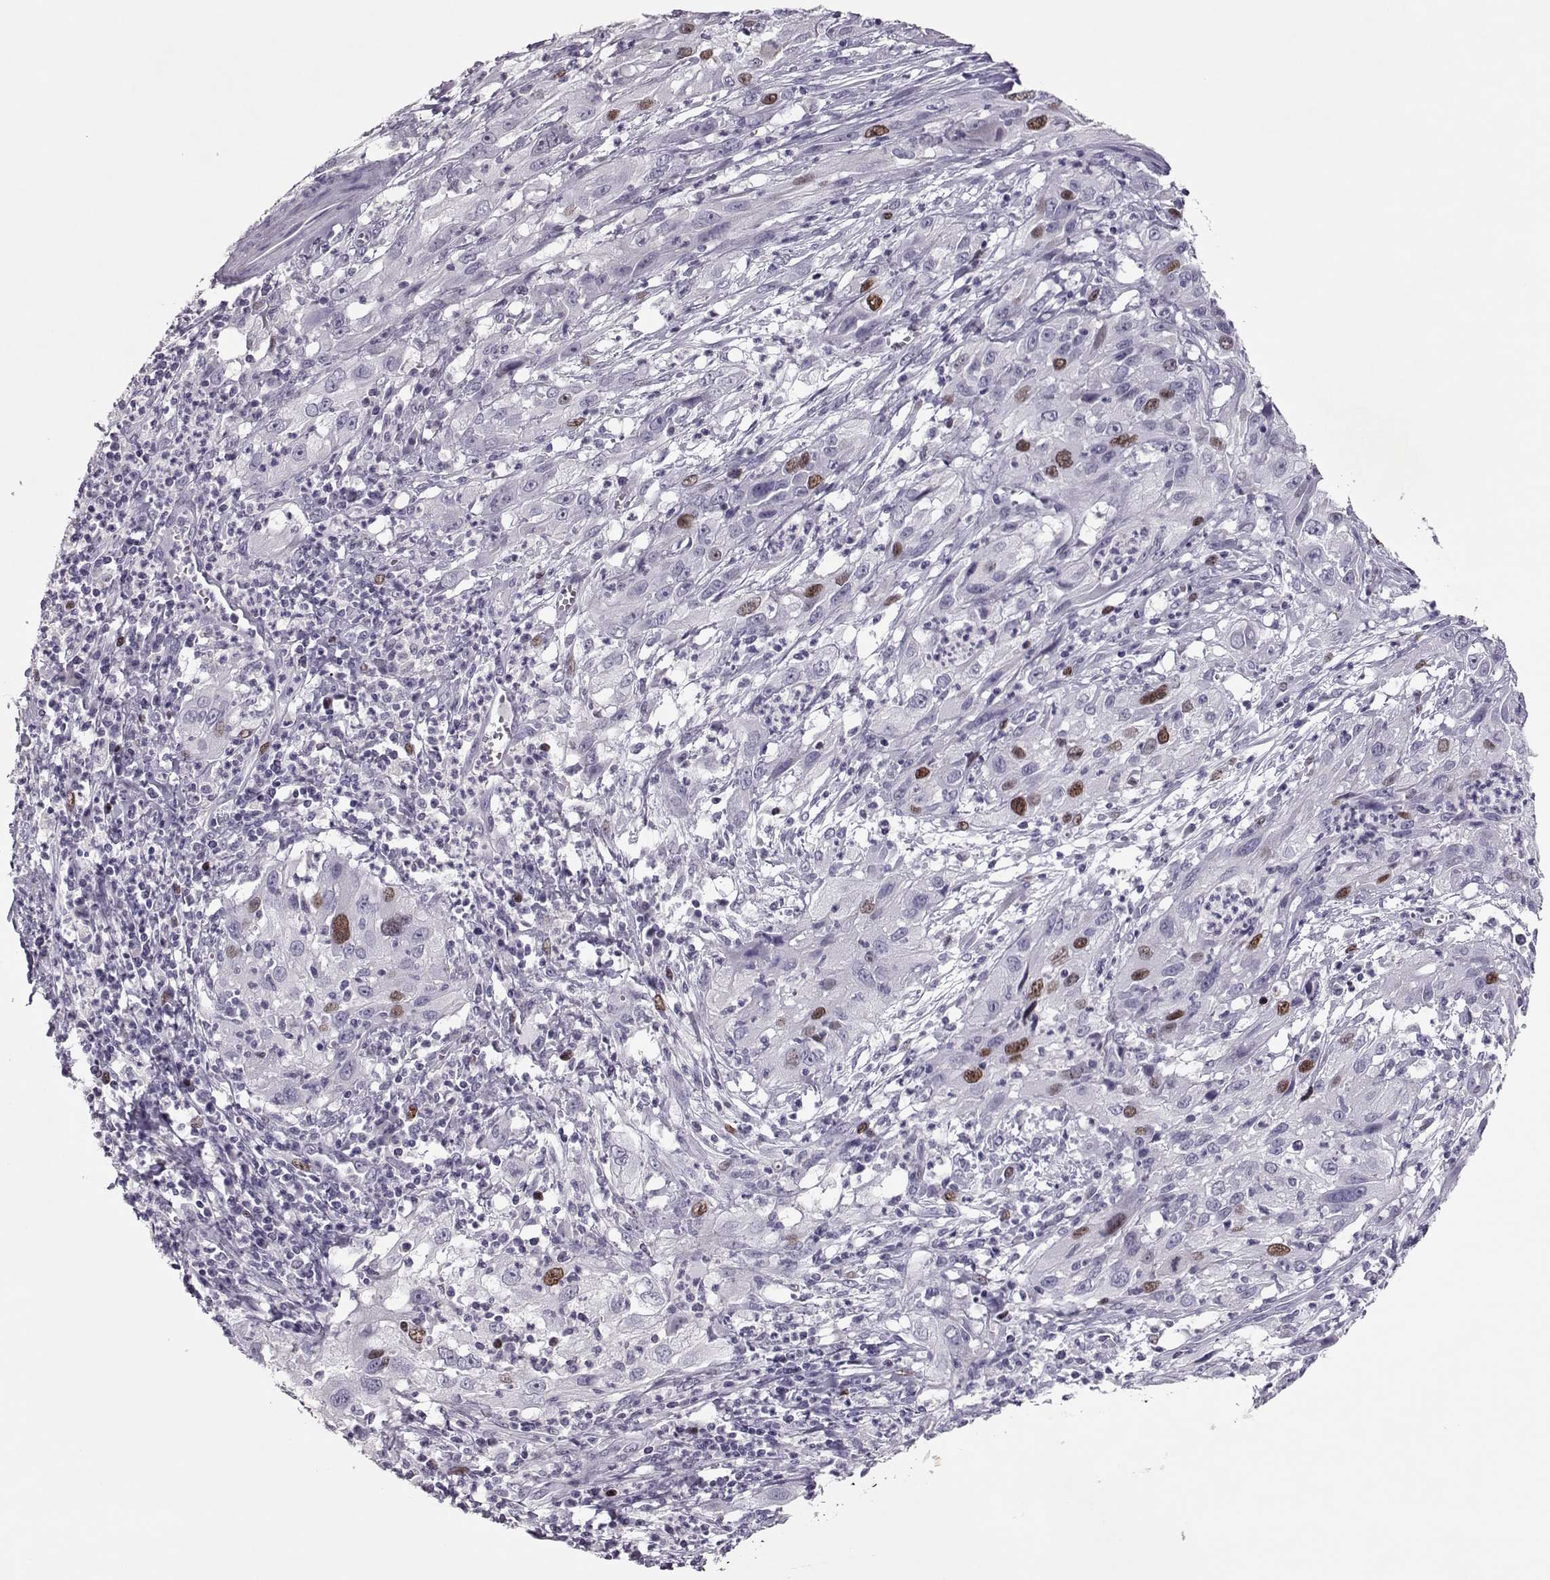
{"staining": {"intensity": "strong", "quantity": "<25%", "location": "nuclear"}, "tissue": "cervical cancer", "cell_type": "Tumor cells", "image_type": "cancer", "snomed": [{"axis": "morphology", "description": "Squamous cell carcinoma, NOS"}, {"axis": "topography", "description": "Cervix"}], "caption": "The immunohistochemical stain highlights strong nuclear positivity in tumor cells of cervical squamous cell carcinoma tissue.", "gene": "SGO1", "patient": {"sex": "female", "age": 32}}